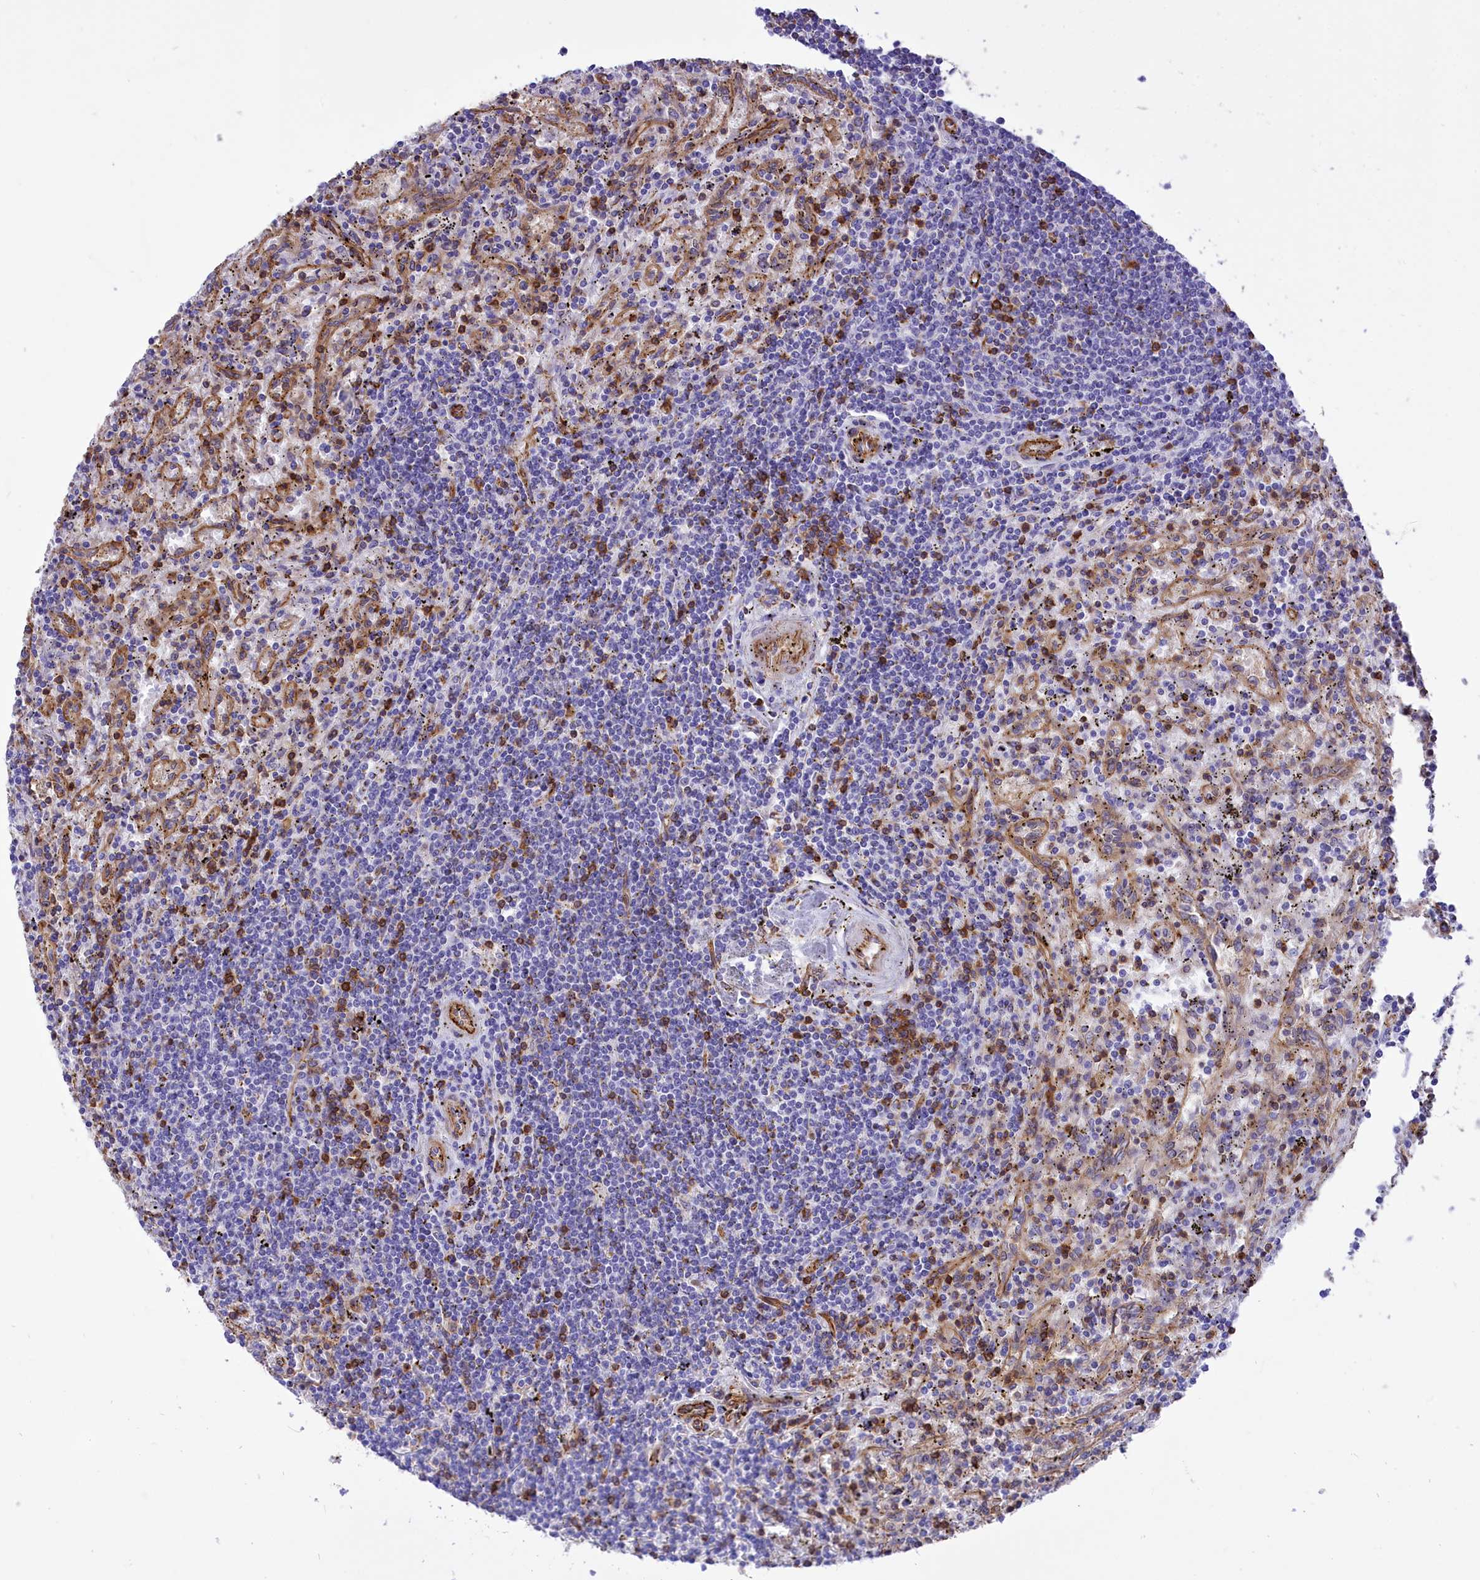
{"staining": {"intensity": "negative", "quantity": "none", "location": "none"}, "tissue": "lymphoma", "cell_type": "Tumor cells", "image_type": "cancer", "snomed": [{"axis": "morphology", "description": "Malignant lymphoma, non-Hodgkin's type, Low grade"}, {"axis": "topography", "description": "Spleen"}], "caption": "DAB immunohistochemical staining of human malignant lymphoma, non-Hodgkin's type (low-grade) exhibits no significant positivity in tumor cells.", "gene": "SEPTIN9", "patient": {"sex": "male", "age": 76}}